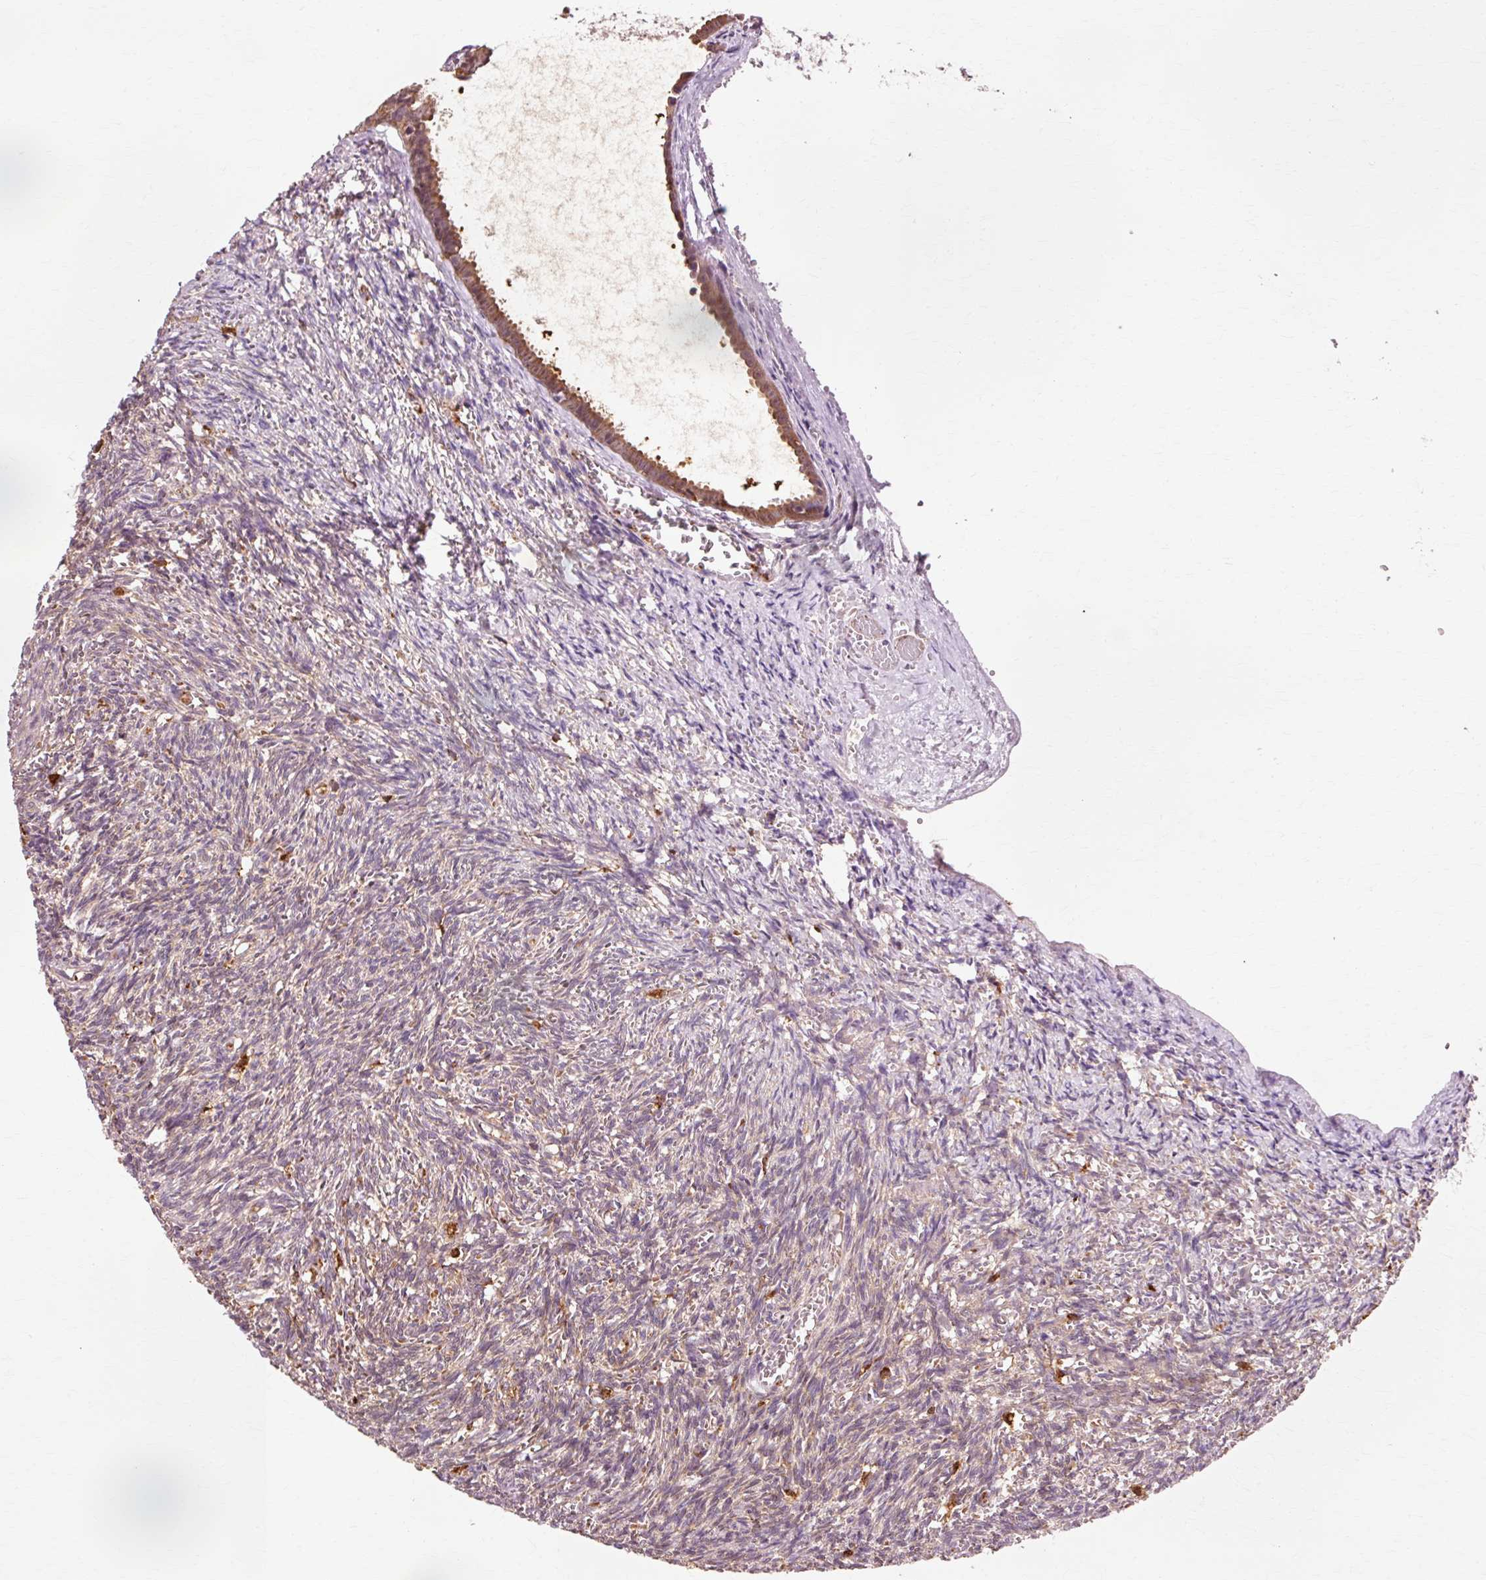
{"staining": {"intensity": "strong", "quantity": "25%-75%", "location": "cytoplasmic/membranous"}, "tissue": "ovary", "cell_type": "Follicle cells", "image_type": "normal", "snomed": [{"axis": "morphology", "description": "Normal tissue, NOS"}, {"axis": "topography", "description": "Ovary"}], "caption": "DAB immunohistochemical staining of benign ovary exhibits strong cytoplasmic/membranous protein expression in about 25%-75% of follicle cells. Using DAB (3,3'-diaminobenzidine) (brown) and hematoxylin (blue) stains, captured at high magnification using brightfield microscopy.", "gene": "GPX1", "patient": {"sex": "female", "age": 67}}